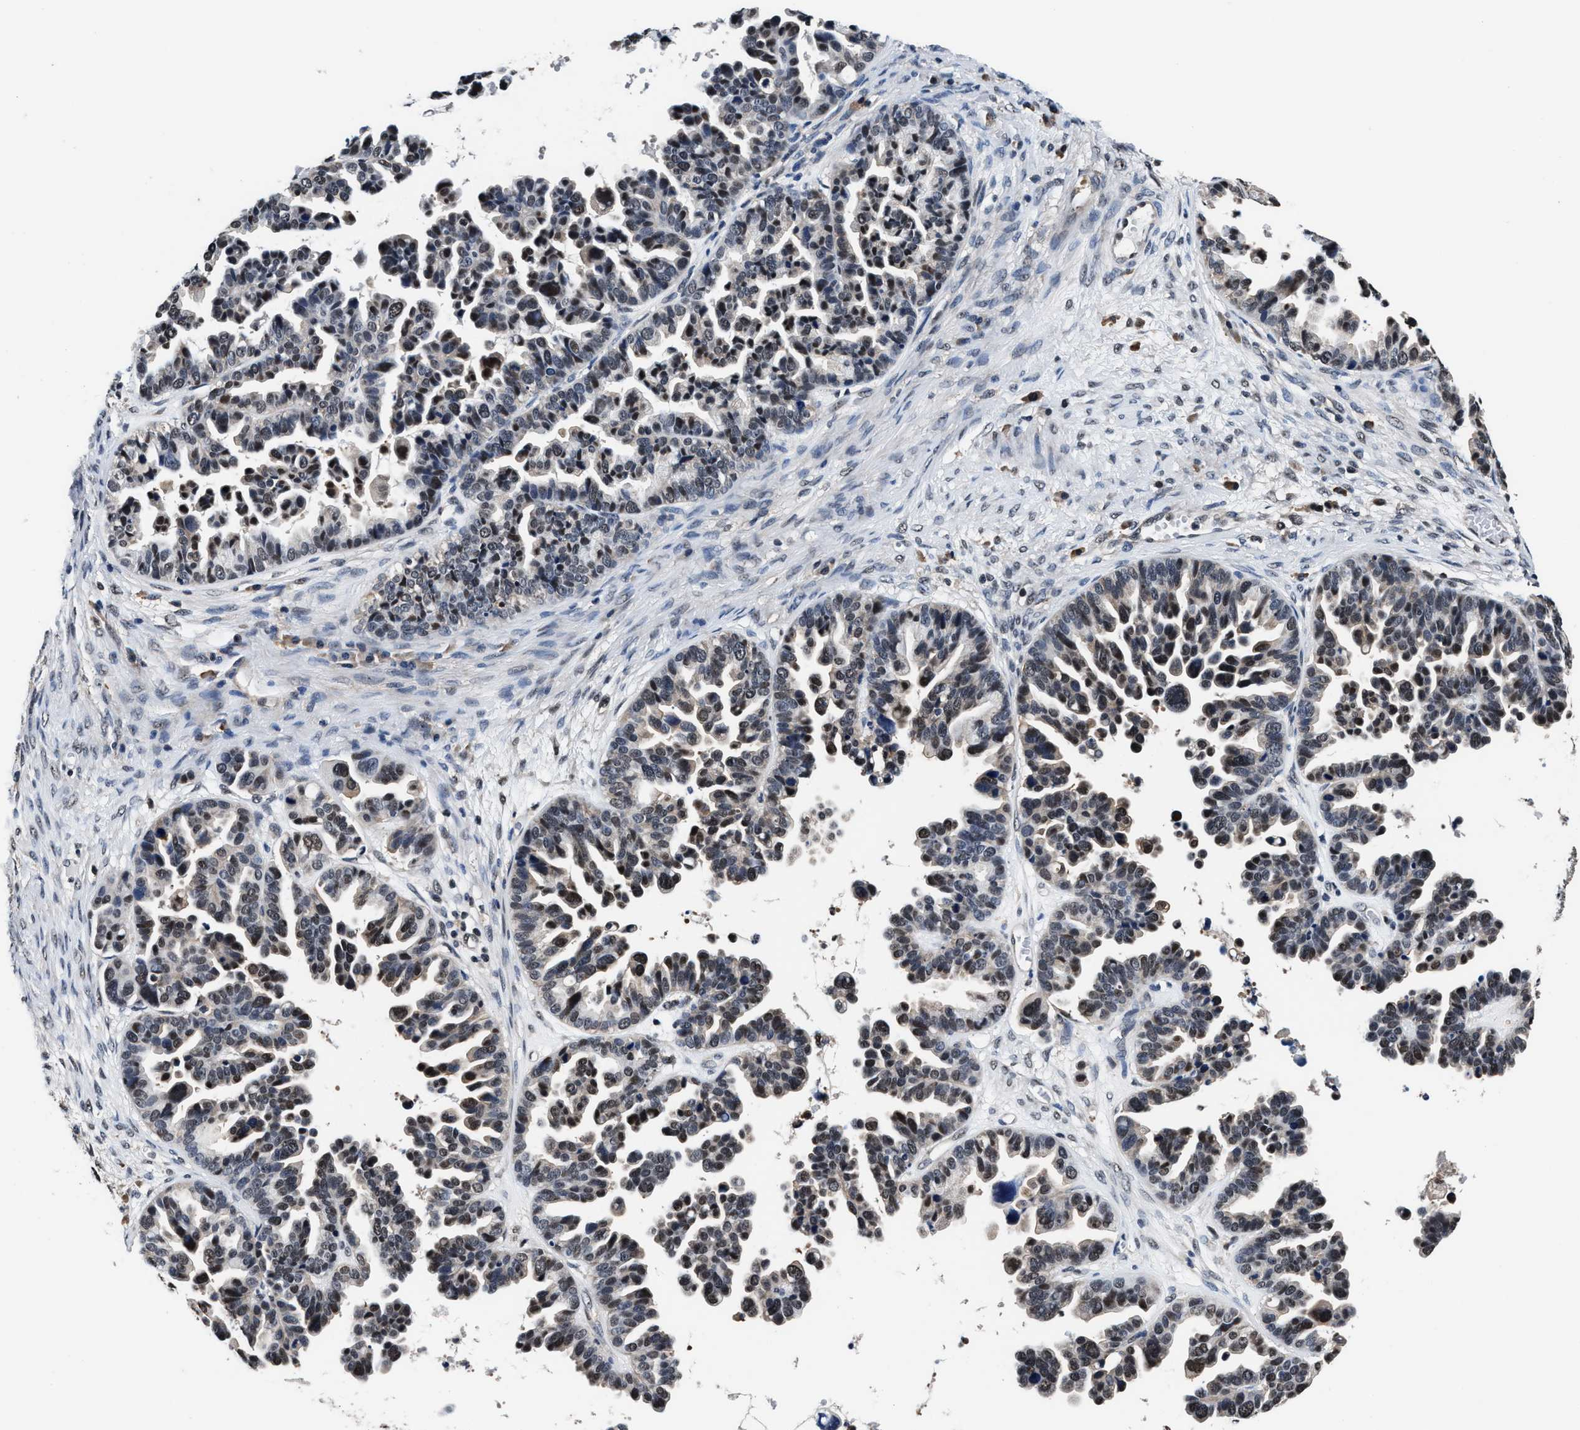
{"staining": {"intensity": "moderate", "quantity": "<25%", "location": "nuclear"}, "tissue": "ovarian cancer", "cell_type": "Tumor cells", "image_type": "cancer", "snomed": [{"axis": "morphology", "description": "Cystadenocarcinoma, serous, NOS"}, {"axis": "topography", "description": "Ovary"}], "caption": "Human ovarian cancer (serous cystadenocarcinoma) stained with a brown dye exhibits moderate nuclear positive staining in about <25% of tumor cells.", "gene": "USP16", "patient": {"sex": "female", "age": 56}}